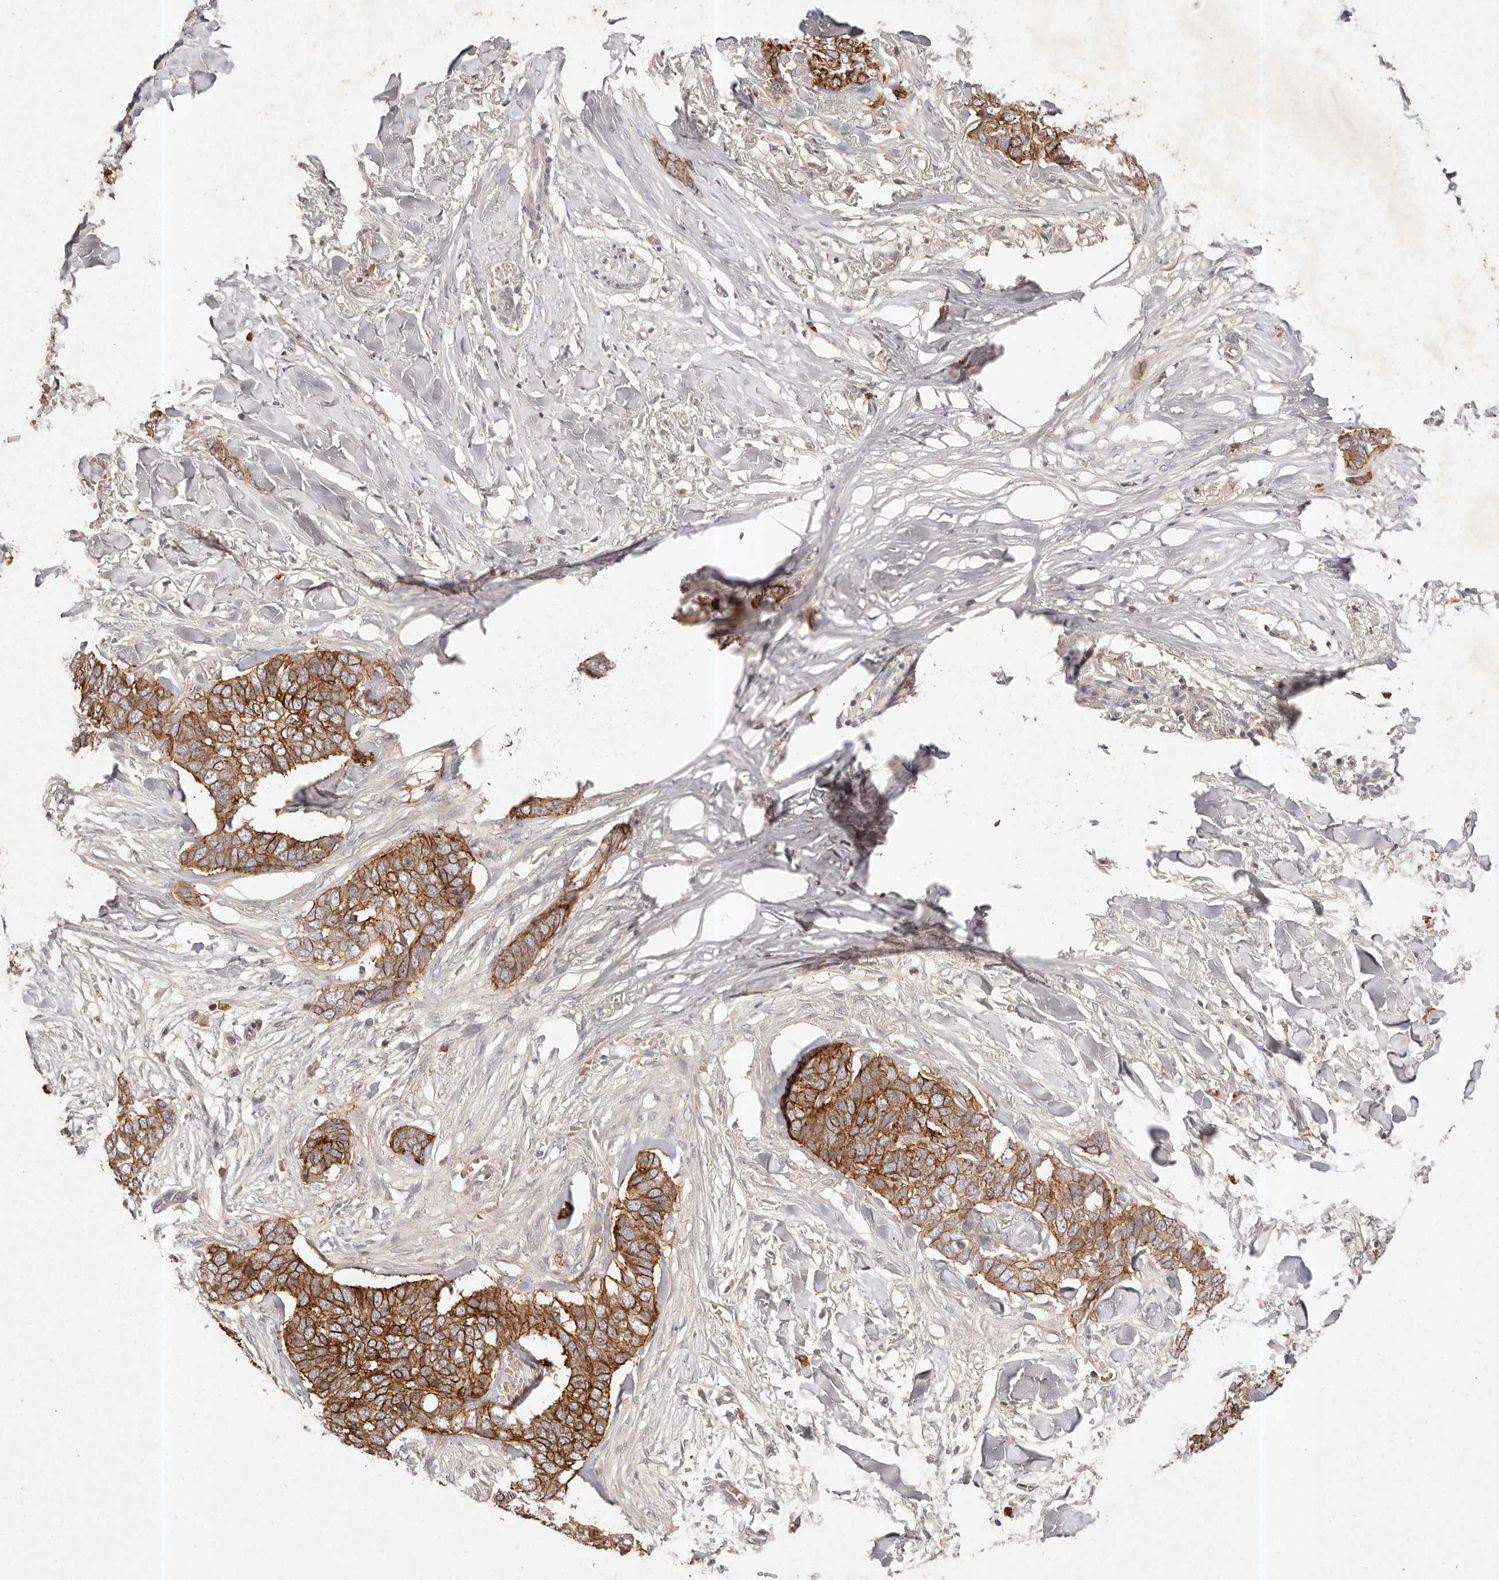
{"staining": {"intensity": "strong", "quantity": ">75%", "location": "cytoplasmic/membranous"}, "tissue": "skin cancer", "cell_type": "Tumor cells", "image_type": "cancer", "snomed": [{"axis": "morphology", "description": "Normal tissue, NOS"}, {"axis": "morphology", "description": "Basal cell carcinoma"}, {"axis": "topography", "description": "Skin"}], "caption": "Skin cancer (basal cell carcinoma) tissue shows strong cytoplasmic/membranous staining in approximately >75% of tumor cells (DAB IHC, brown staining for protein, blue staining for nuclei).", "gene": "CXADR", "patient": {"sex": "male", "age": 77}}